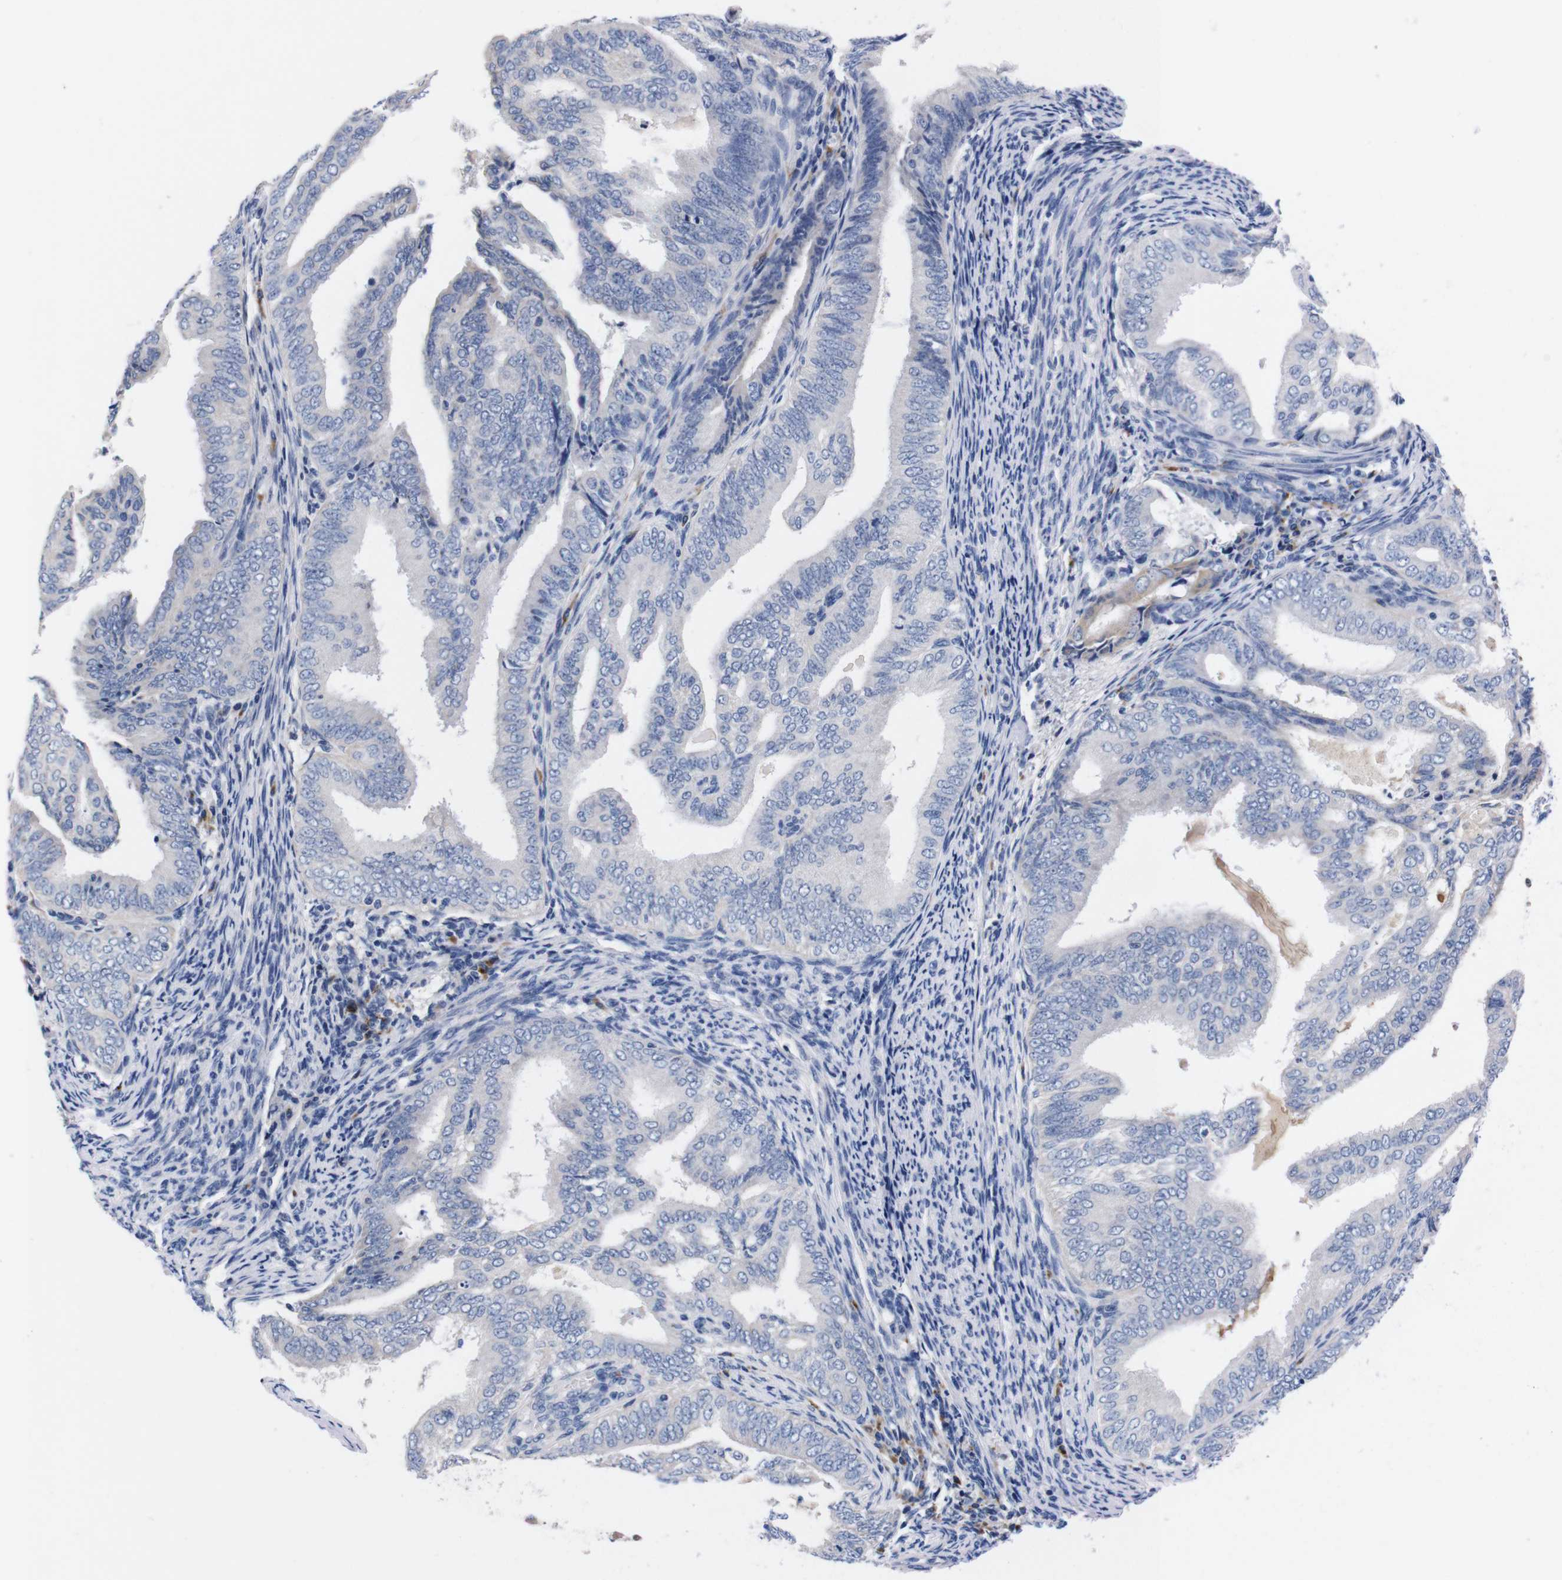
{"staining": {"intensity": "negative", "quantity": "none", "location": "none"}, "tissue": "endometrial cancer", "cell_type": "Tumor cells", "image_type": "cancer", "snomed": [{"axis": "morphology", "description": "Adenocarcinoma, NOS"}, {"axis": "topography", "description": "Endometrium"}], "caption": "This is a histopathology image of immunohistochemistry (IHC) staining of adenocarcinoma (endometrial), which shows no staining in tumor cells.", "gene": "FAM210A", "patient": {"sex": "female", "age": 58}}